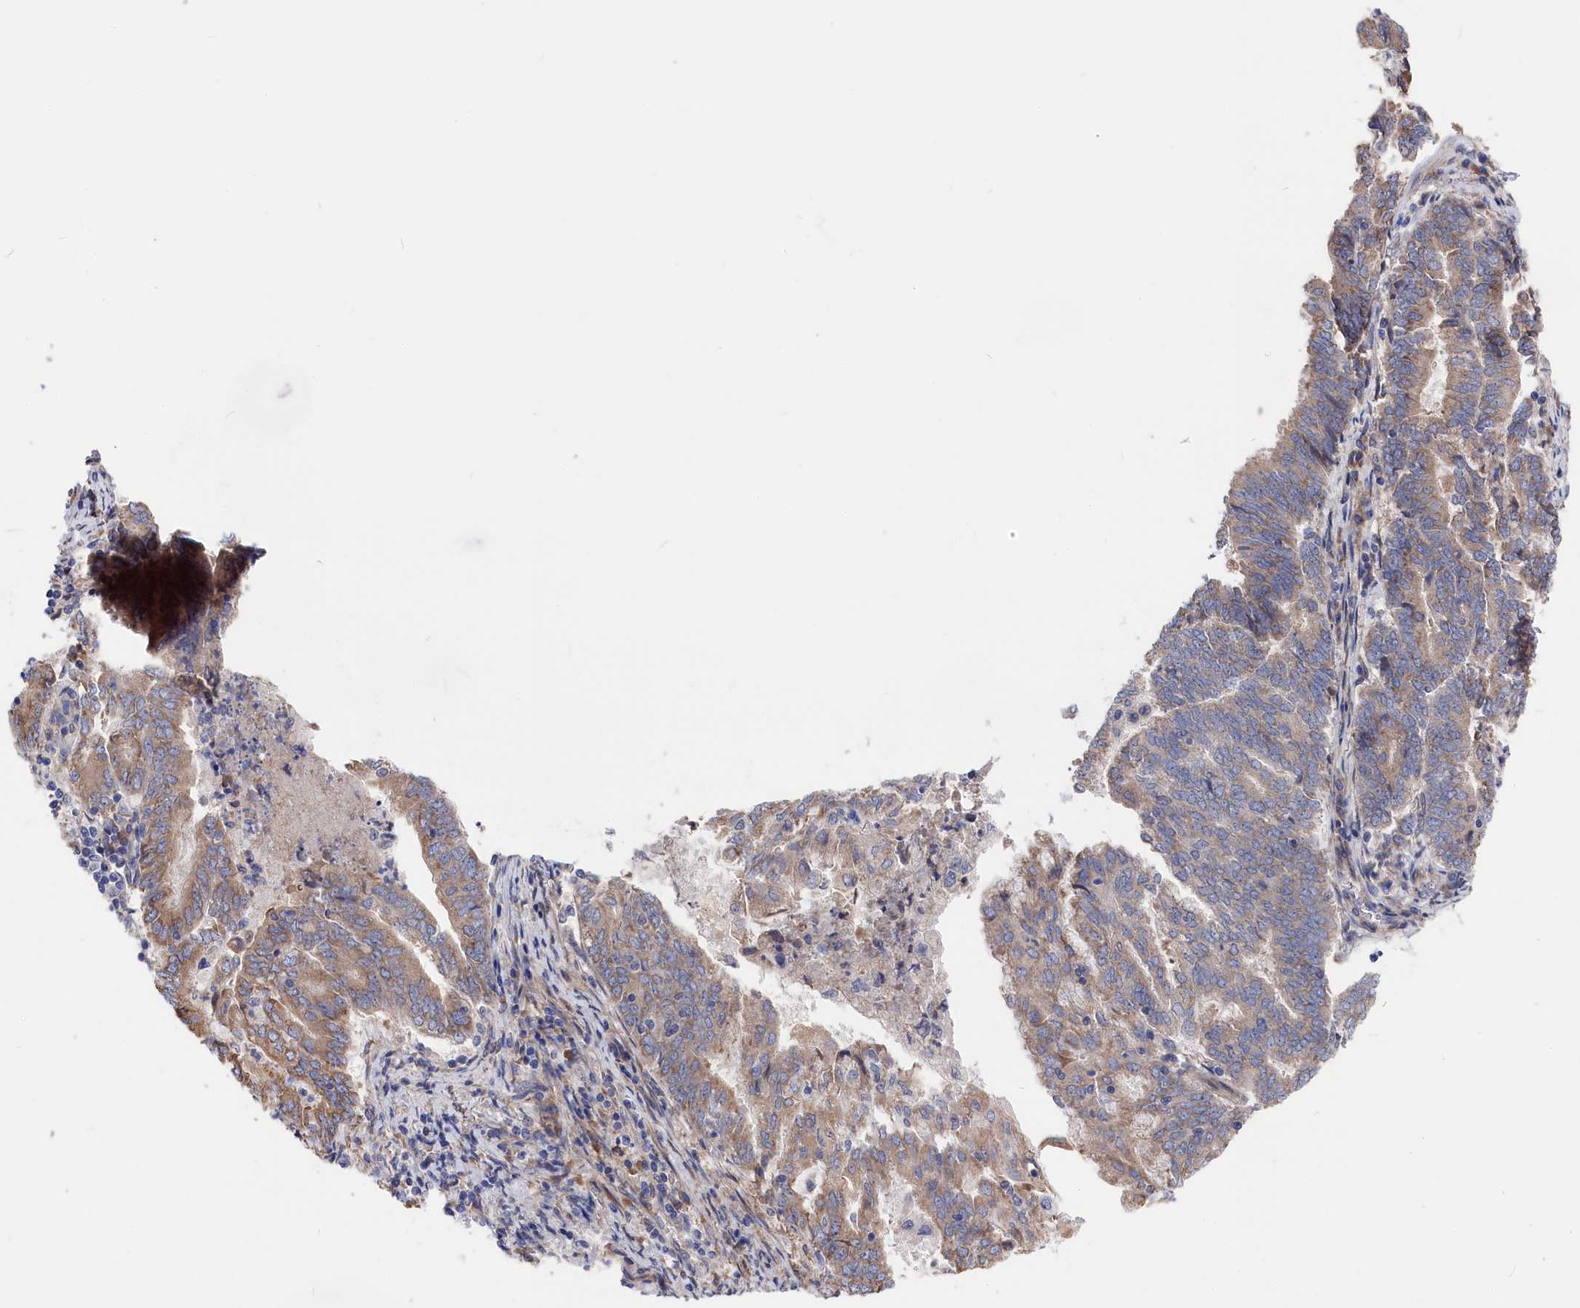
{"staining": {"intensity": "weak", "quantity": "25%-75%", "location": "cytoplasmic/membranous"}, "tissue": "endometrial cancer", "cell_type": "Tumor cells", "image_type": "cancer", "snomed": [{"axis": "morphology", "description": "Adenocarcinoma, NOS"}, {"axis": "topography", "description": "Endometrium"}], "caption": "Adenocarcinoma (endometrial) stained with a brown dye exhibits weak cytoplasmic/membranous positive positivity in approximately 25%-75% of tumor cells.", "gene": "CYB5D2", "patient": {"sex": "female", "age": 80}}